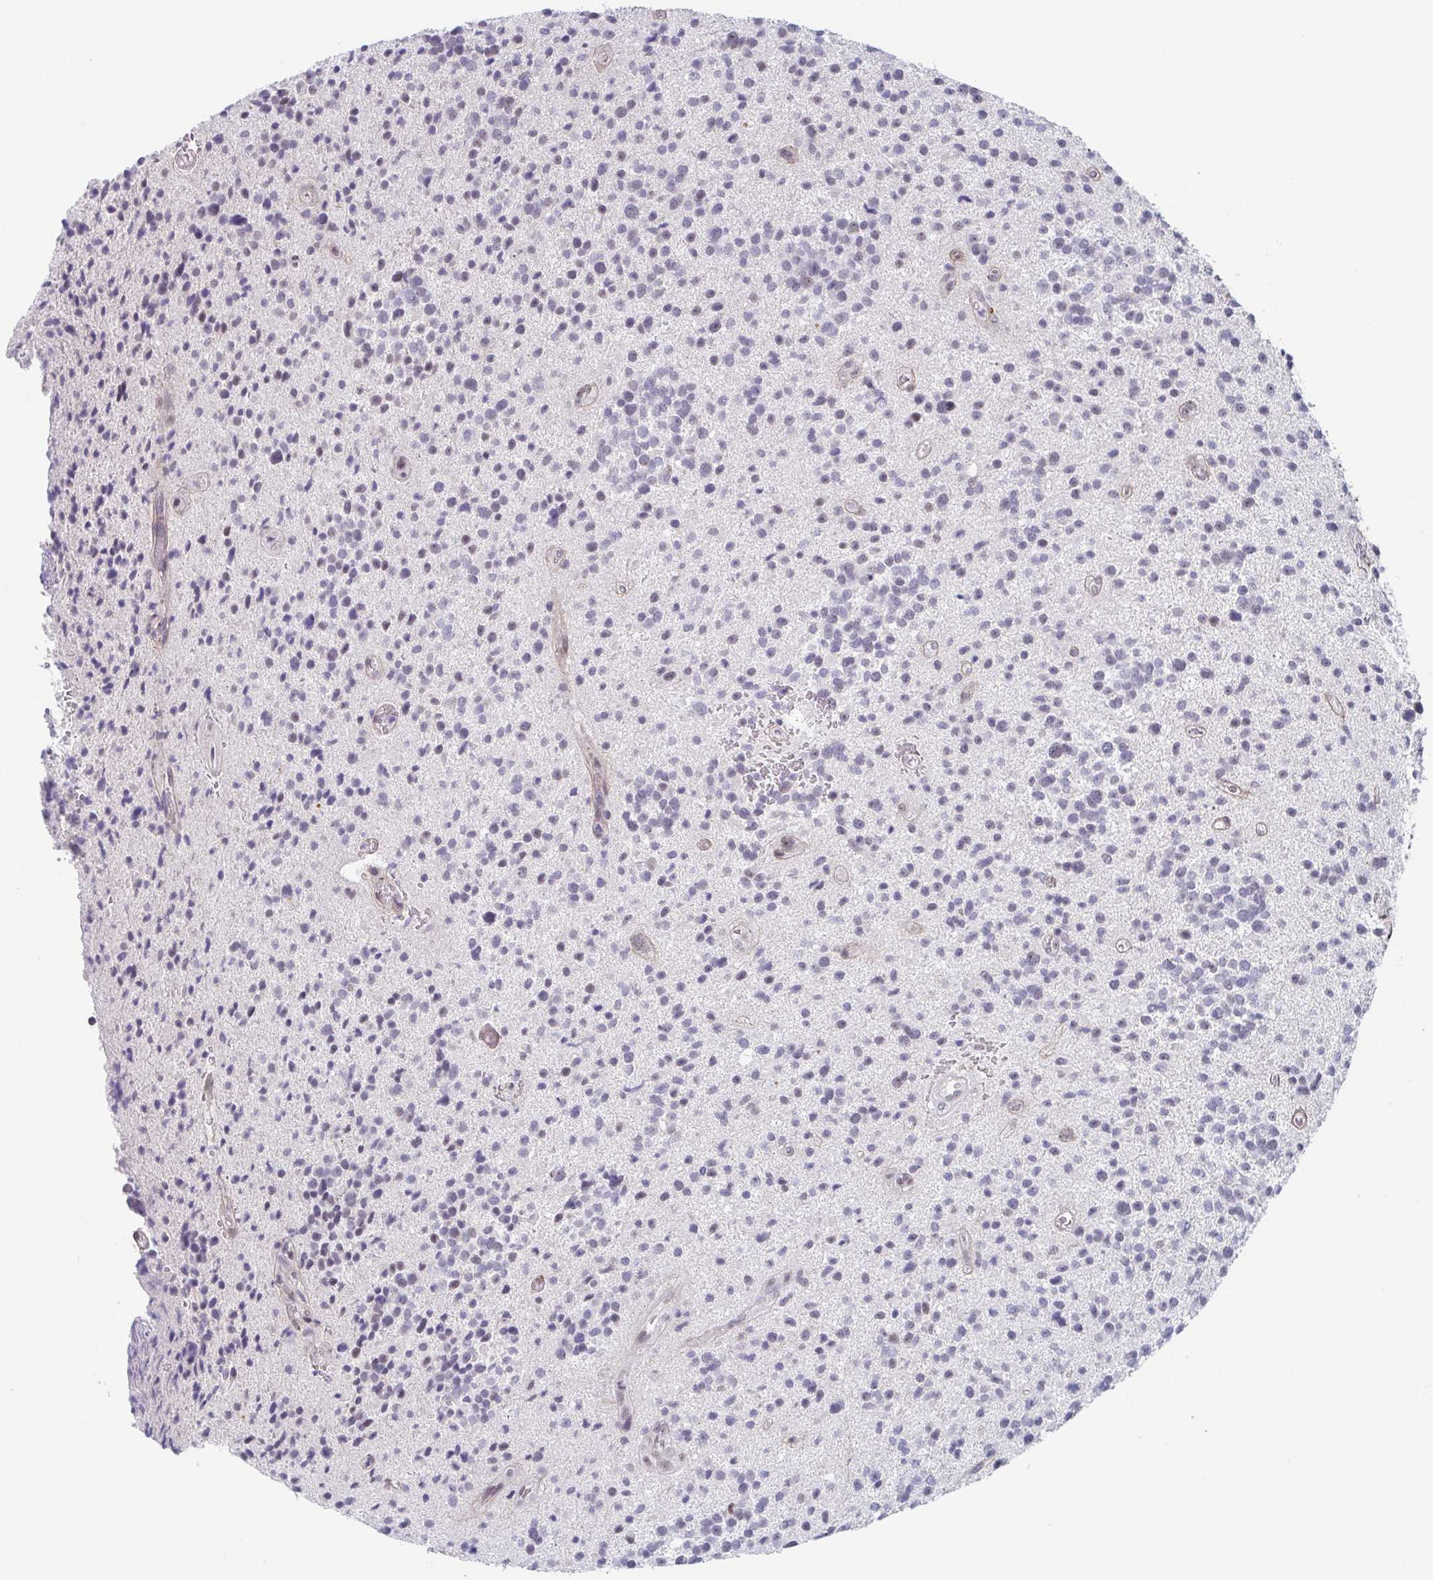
{"staining": {"intensity": "negative", "quantity": "none", "location": "none"}, "tissue": "glioma", "cell_type": "Tumor cells", "image_type": "cancer", "snomed": [{"axis": "morphology", "description": "Glioma, malignant, High grade"}, {"axis": "topography", "description": "Brain"}], "caption": "This is a histopathology image of immunohistochemistry staining of high-grade glioma (malignant), which shows no staining in tumor cells.", "gene": "EXOSC7", "patient": {"sex": "male", "age": 29}}